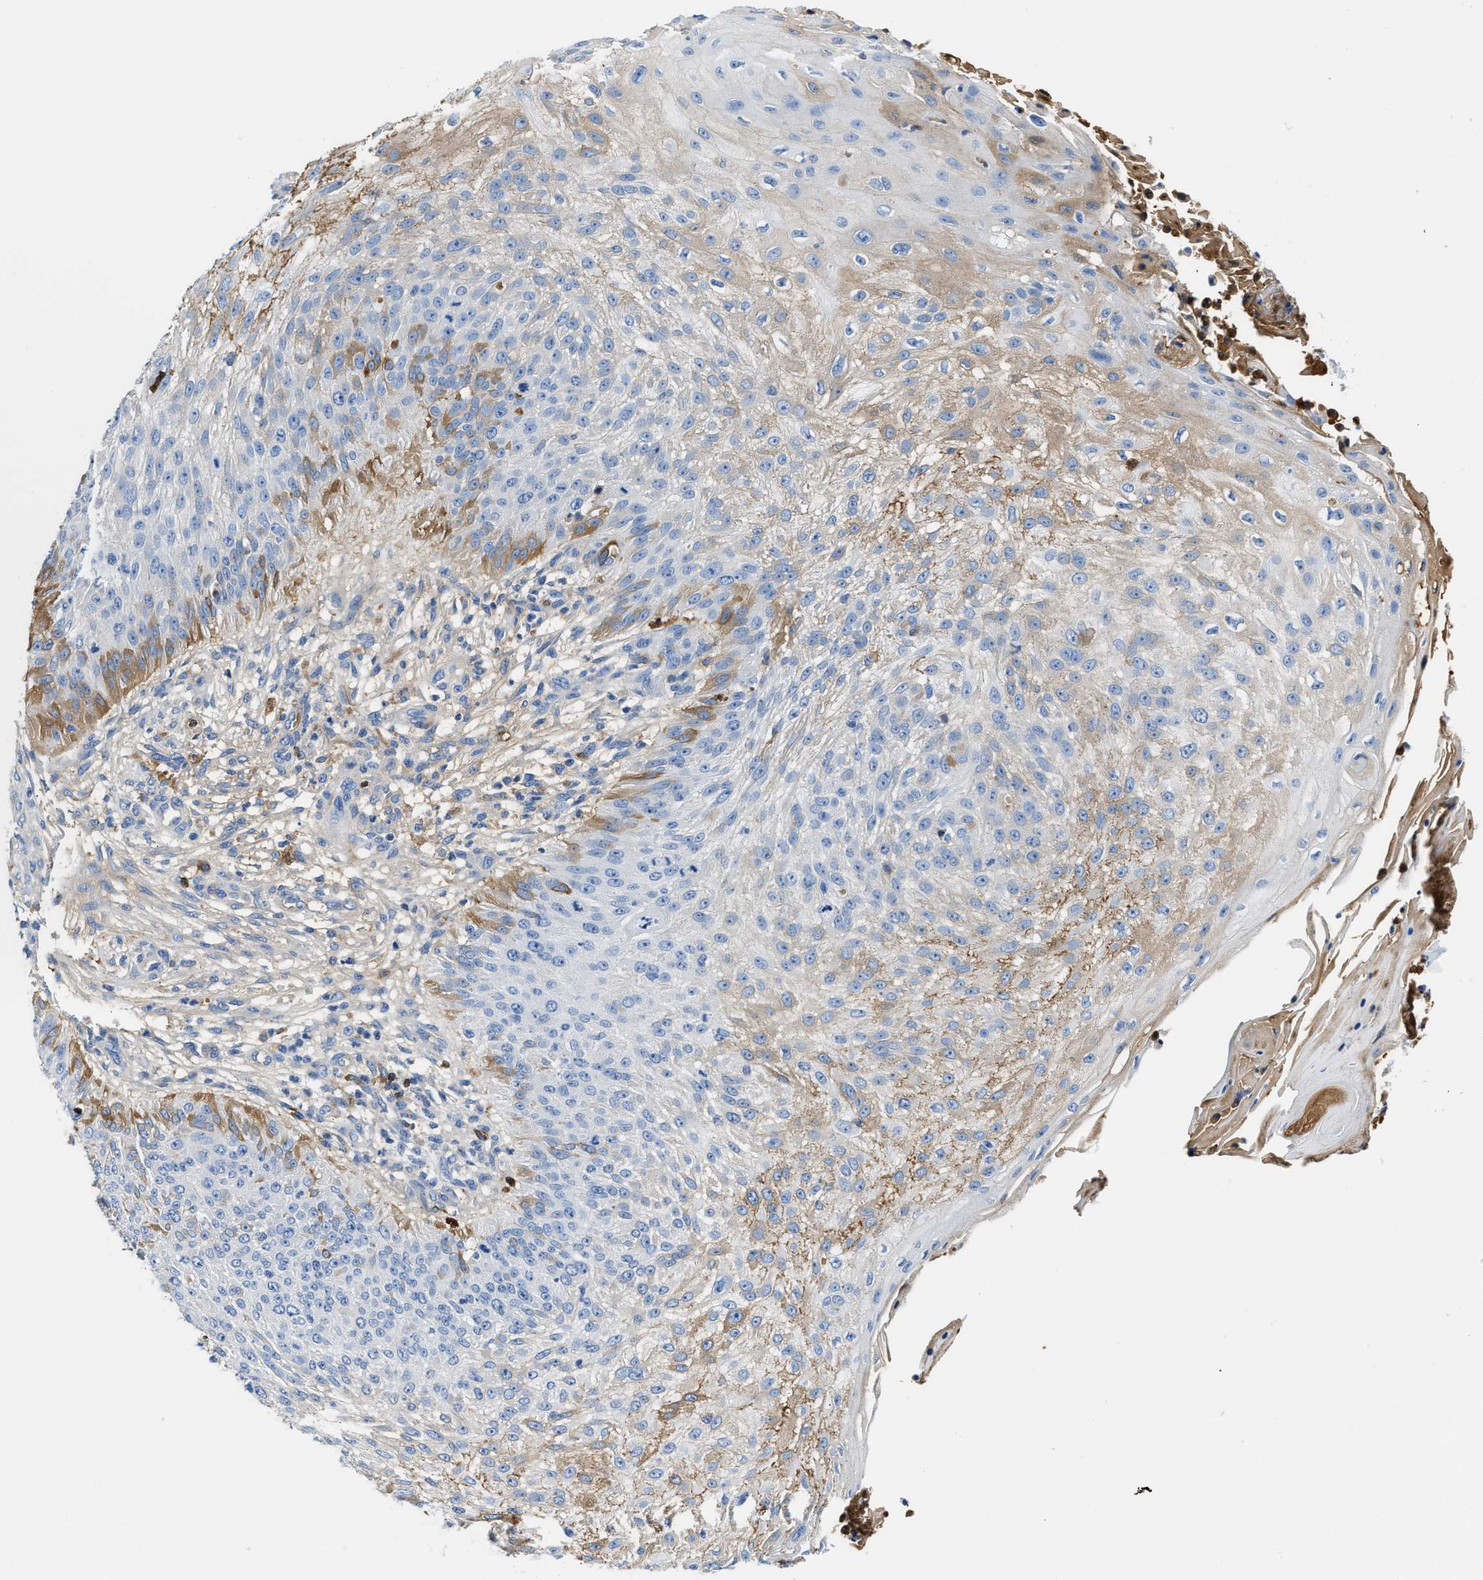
{"staining": {"intensity": "moderate", "quantity": "25%-75%", "location": "cytoplasmic/membranous"}, "tissue": "skin cancer", "cell_type": "Tumor cells", "image_type": "cancer", "snomed": [{"axis": "morphology", "description": "Squamous cell carcinoma, NOS"}, {"axis": "topography", "description": "Skin"}], "caption": "IHC of skin squamous cell carcinoma shows medium levels of moderate cytoplasmic/membranous staining in about 25%-75% of tumor cells.", "gene": "GC", "patient": {"sex": "female", "age": 80}}